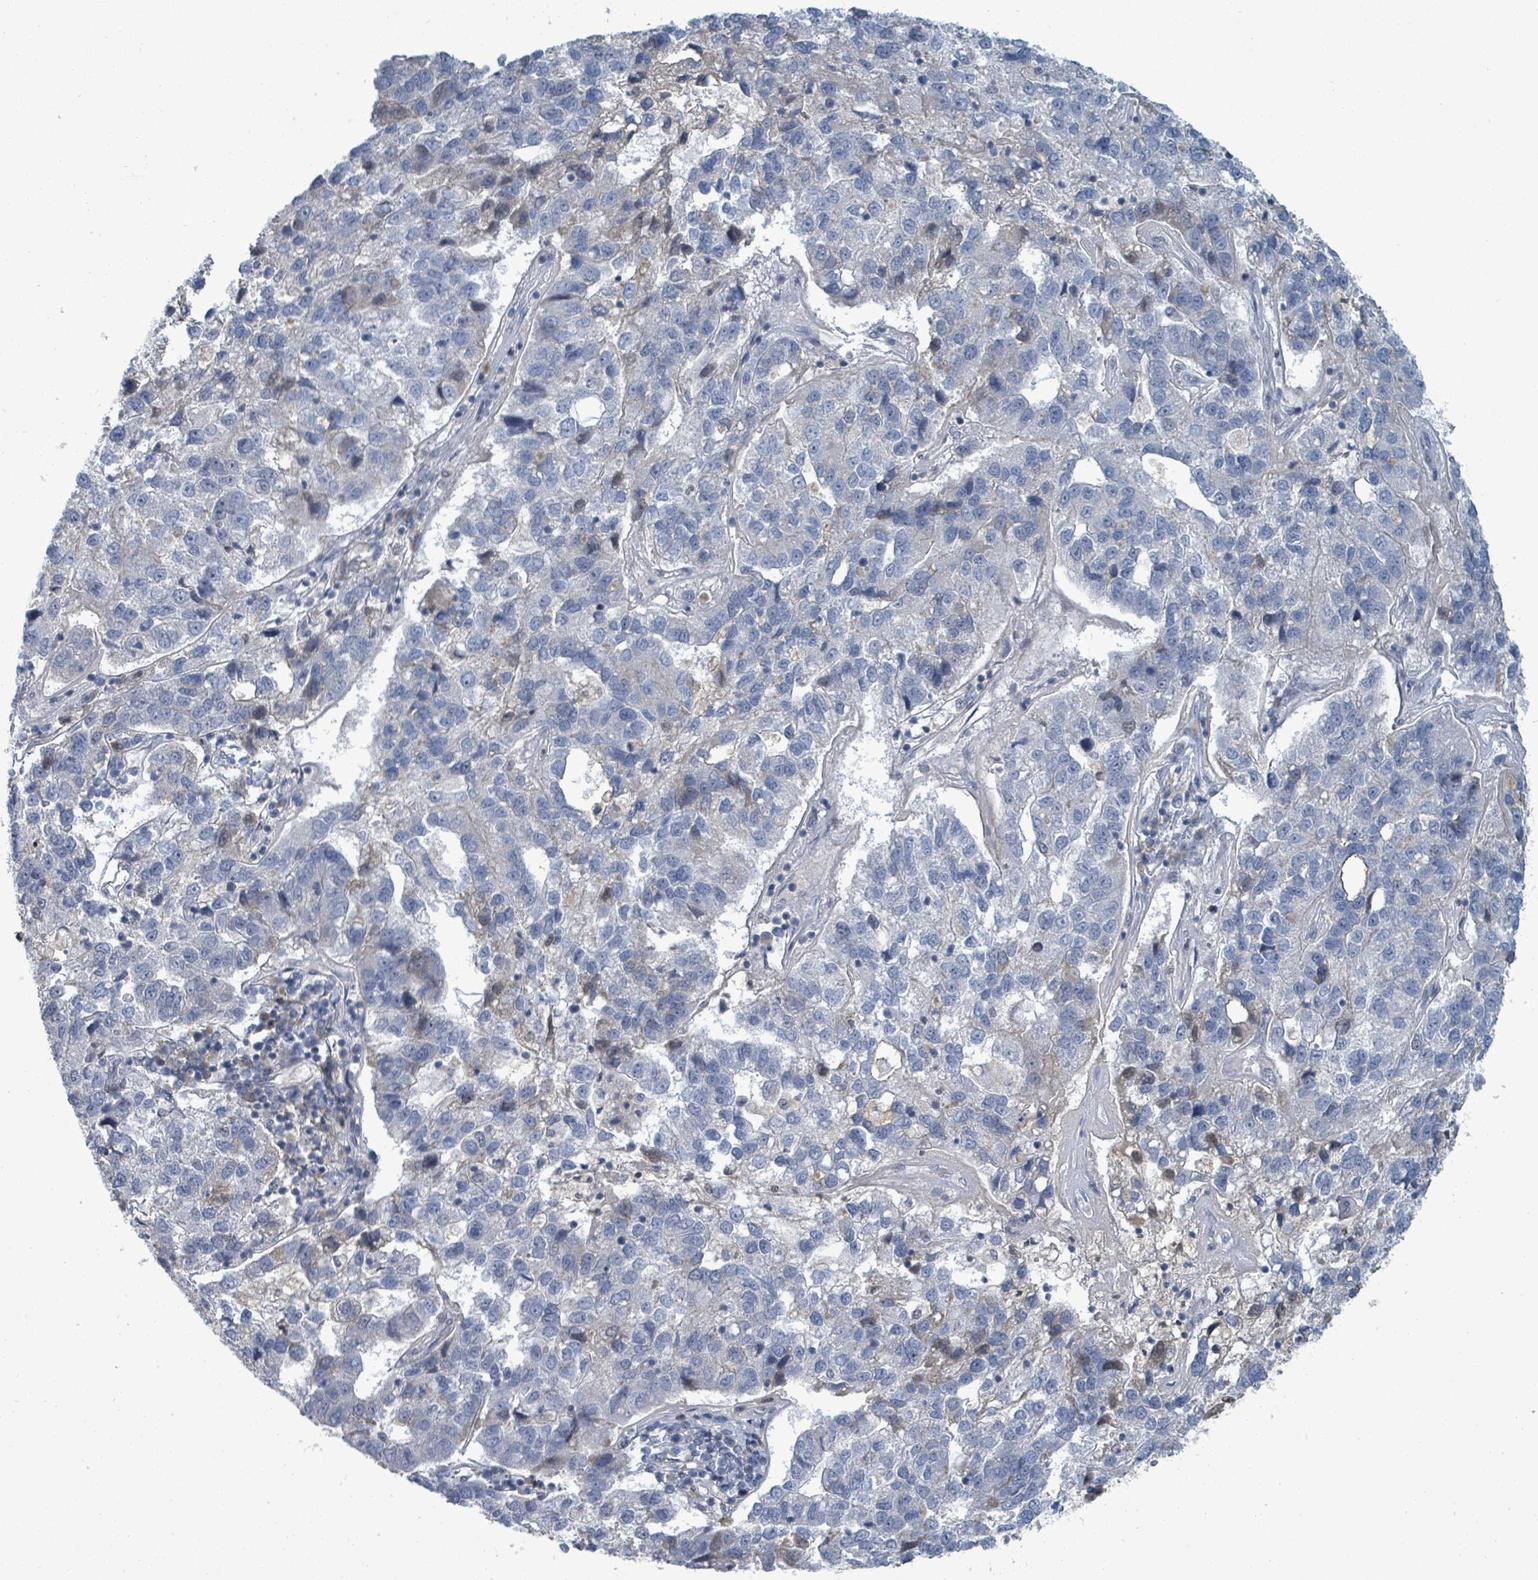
{"staining": {"intensity": "negative", "quantity": "none", "location": "none"}, "tissue": "pancreatic cancer", "cell_type": "Tumor cells", "image_type": "cancer", "snomed": [{"axis": "morphology", "description": "Adenocarcinoma, NOS"}, {"axis": "topography", "description": "Pancreas"}], "caption": "The histopathology image reveals no significant positivity in tumor cells of pancreatic cancer. (Stains: DAB (3,3'-diaminobenzidine) immunohistochemistry with hematoxylin counter stain, Microscopy: brightfield microscopy at high magnification).", "gene": "UCK1", "patient": {"sex": "female", "age": 61}}